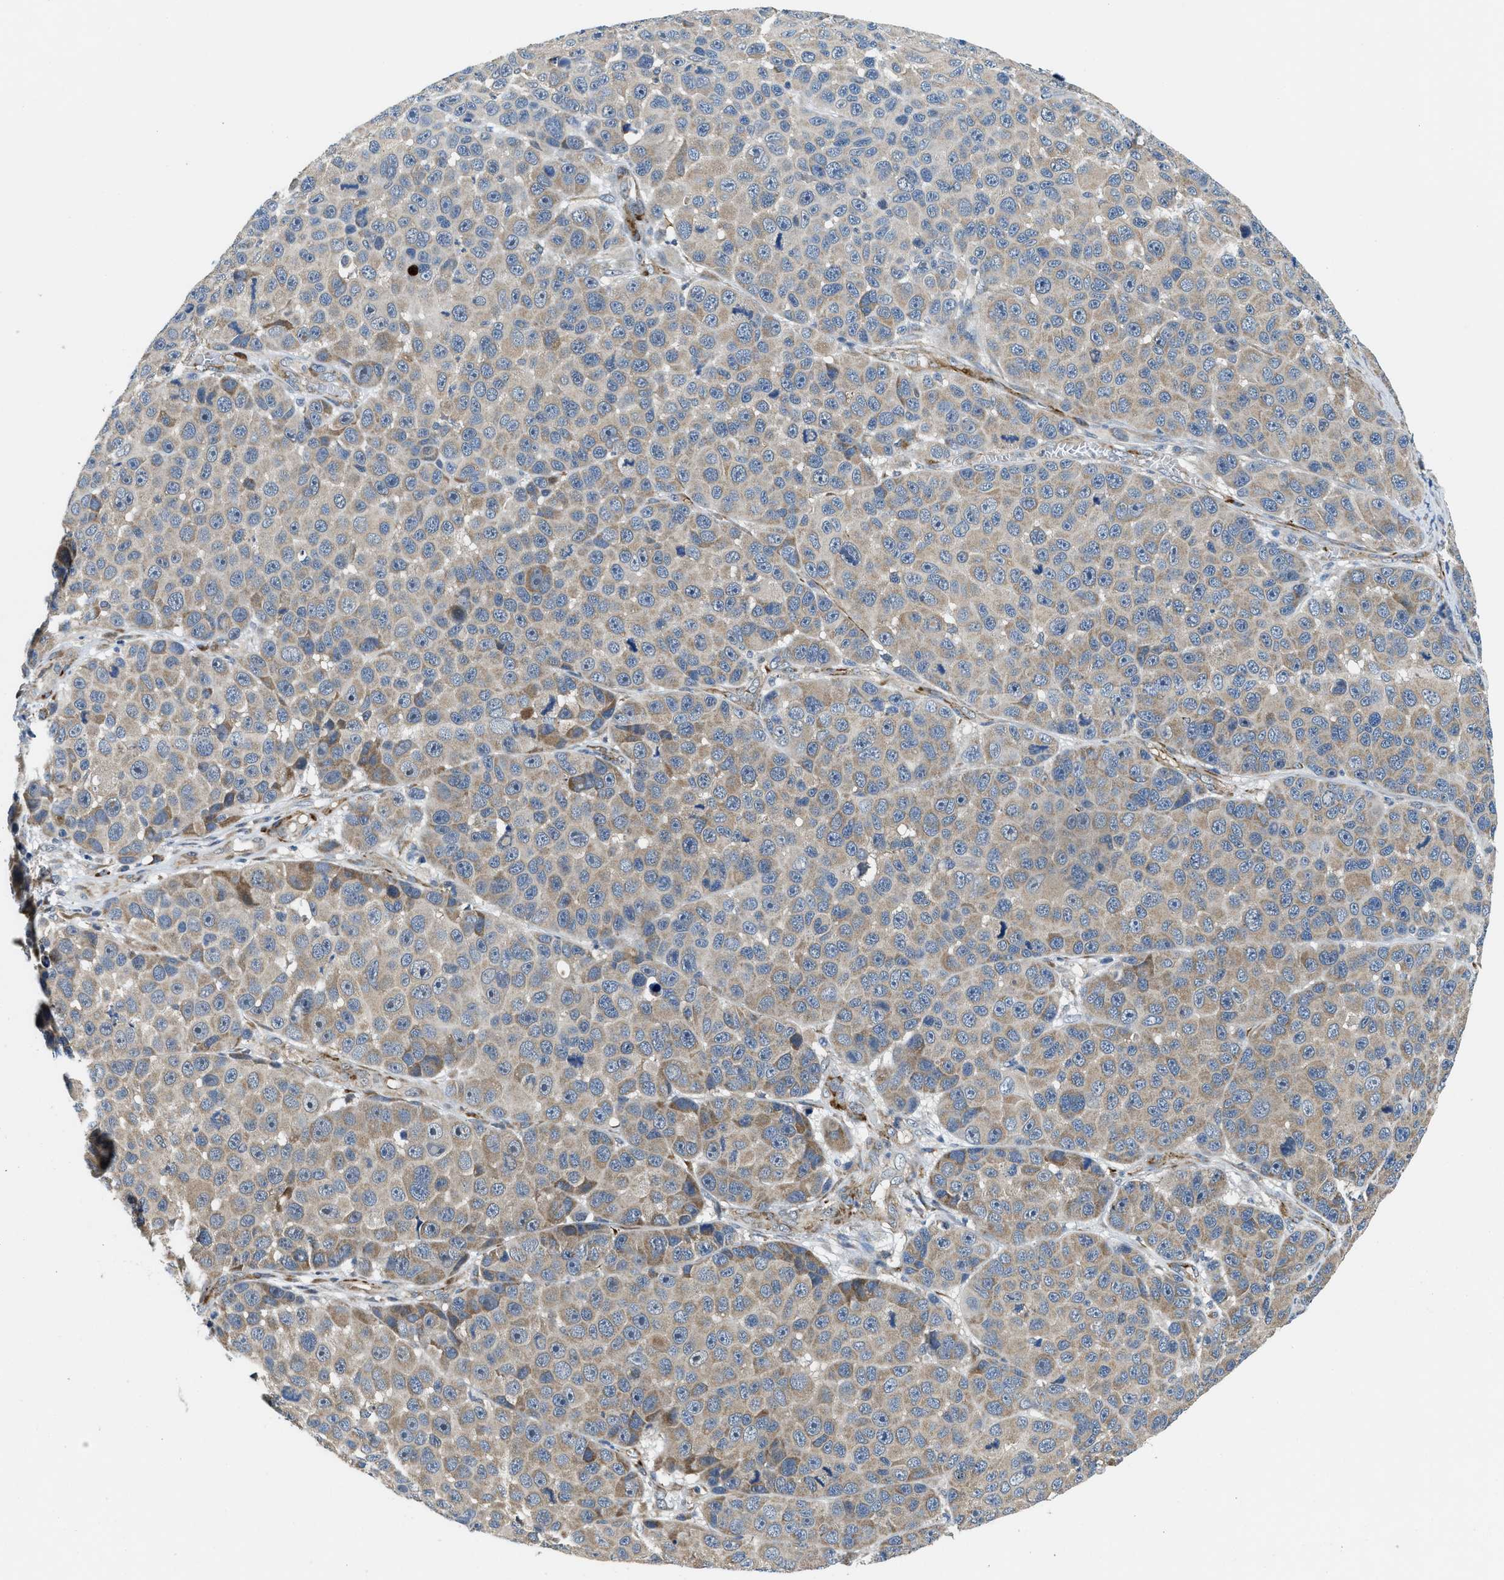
{"staining": {"intensity": "weak", "quantity": ">75%", "location": "cytoplasmic/membranous"}, "tissue": "melanoma", "cell_type": "Tumor cells", "image_type": "cancer", "snomed": [{"axis": "morphology", "description": "Malignant melanoma, NOS"}, {"axis": "topography", "description": "Skin"}], "caption": "Immunohistochemistry (IHC) staining of malignant melanoma, which demonstrates low levels of weak cytoplasmic/membranous staining in approximately >75% of tumor cells indicating weak cytoplasmic/membranous protein expression. The staining was performed using DAB (3,3'-diaminobenzidine) (brown) for protein detection and nuclei were counterstained in hematoxylin (blue).", "gene": "ZNF599", "patient": {"sex": "male", "age": 53}}